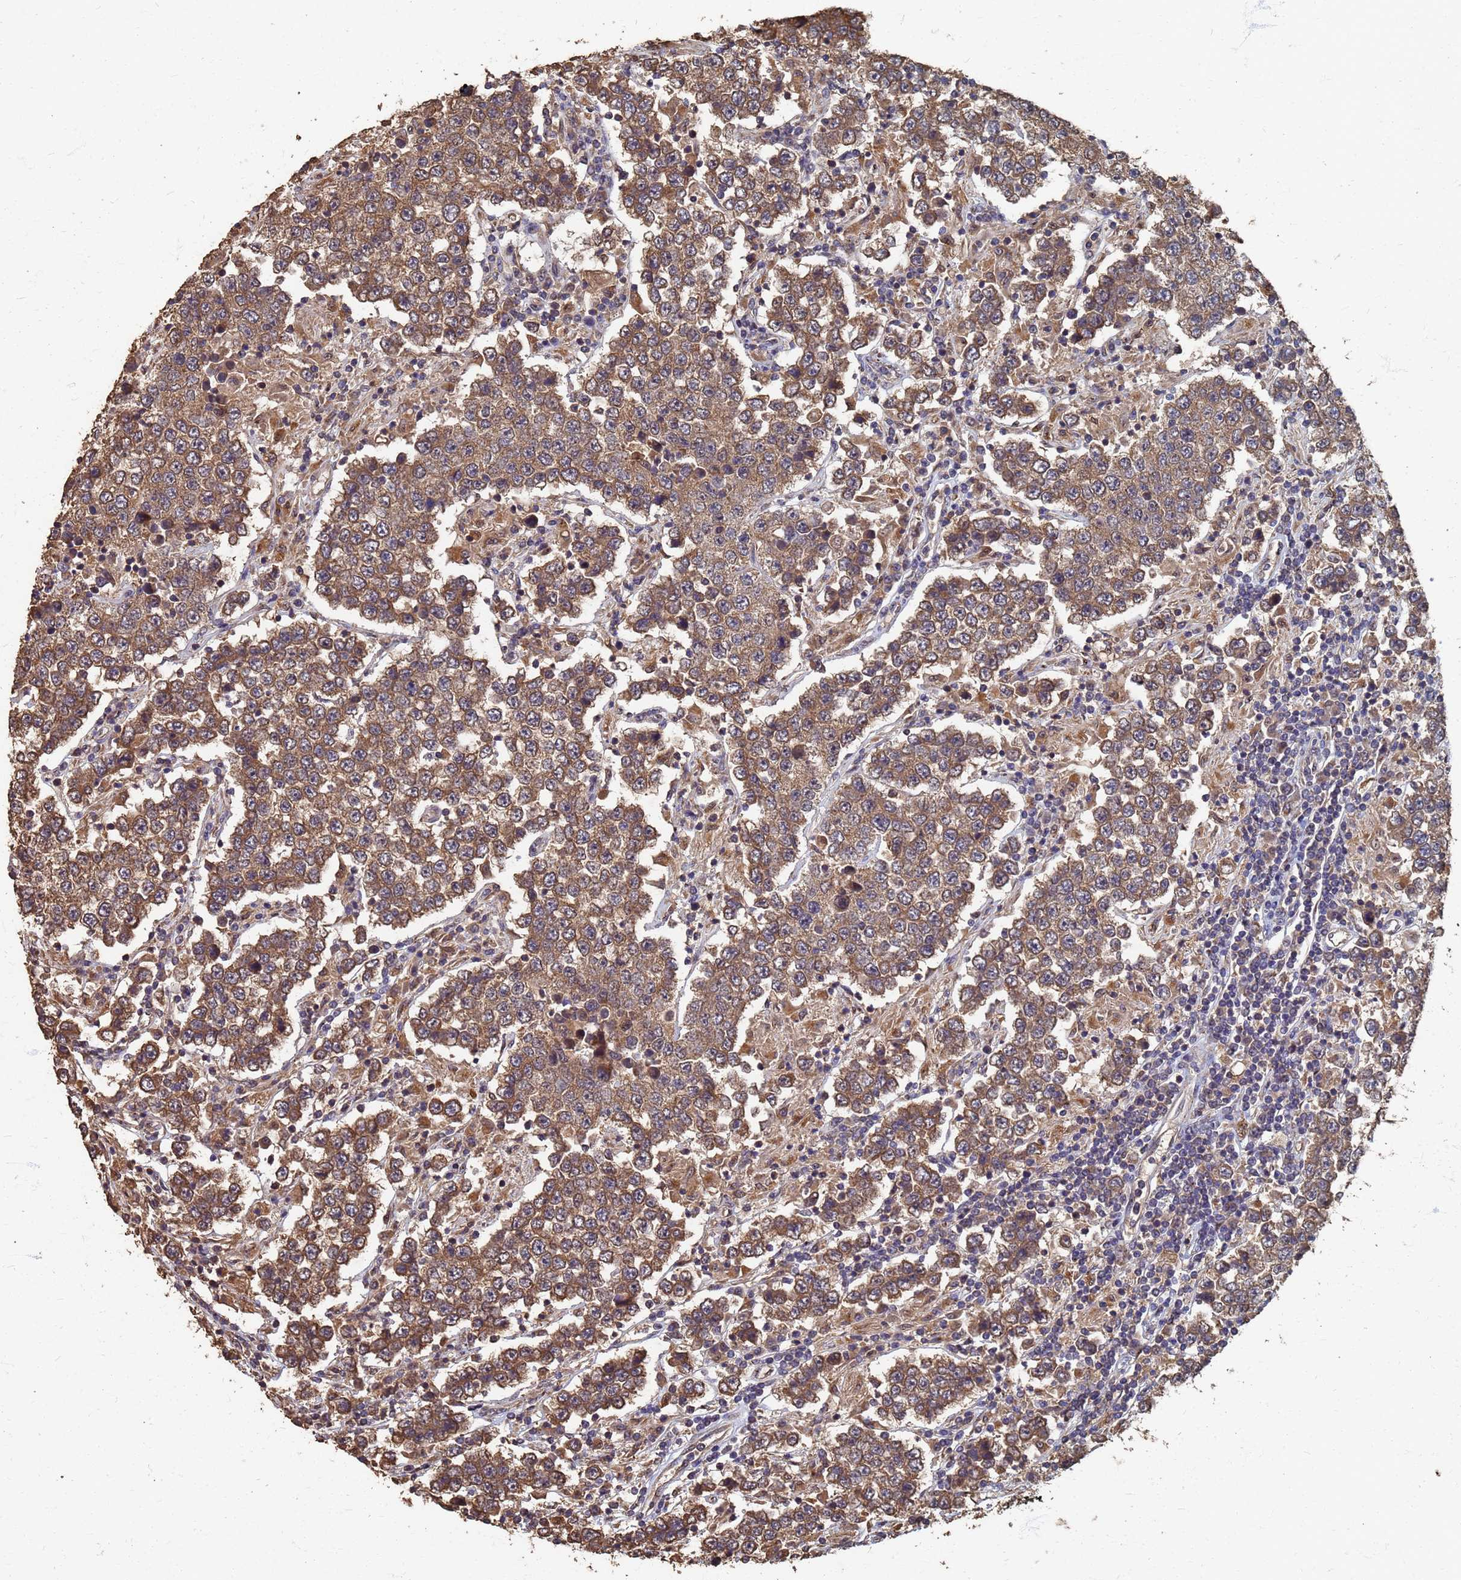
{"staining": {"intensity": "moderate", "quantity": ">75%", "location": "cytoplasmic/membranous"}, "tissue": "testis cancer", "cell_type": "Tumor cells", "image_type": "cancer", "snomed": [{"axis": "morphology", "description": "Normal tissue, NOS"}, {"axis": "morphology", "description": "Urothelial carcinoma, High grade"}, {"axis": "morphology", "description": "Seminoma, NOS"}, {"axis": "morphology", "description": "Carcinoma, Embryonal, NOS"}, {"axis": "topography", "description": "Urinary bladder"}, {"axis": "topography", "description": "Testis"}], "caption": "Immunohistochemical staining of embryonal carcinoma (testis) demonstrates medium levels of moderate cytoplasmic/membranous protein positivity in approximately >75% of tumor cells. (Brightfield microscopy of DAB IHC at high magnification).", "gene": "DPH5", "patient": {"sex": "male", "age": 41}}